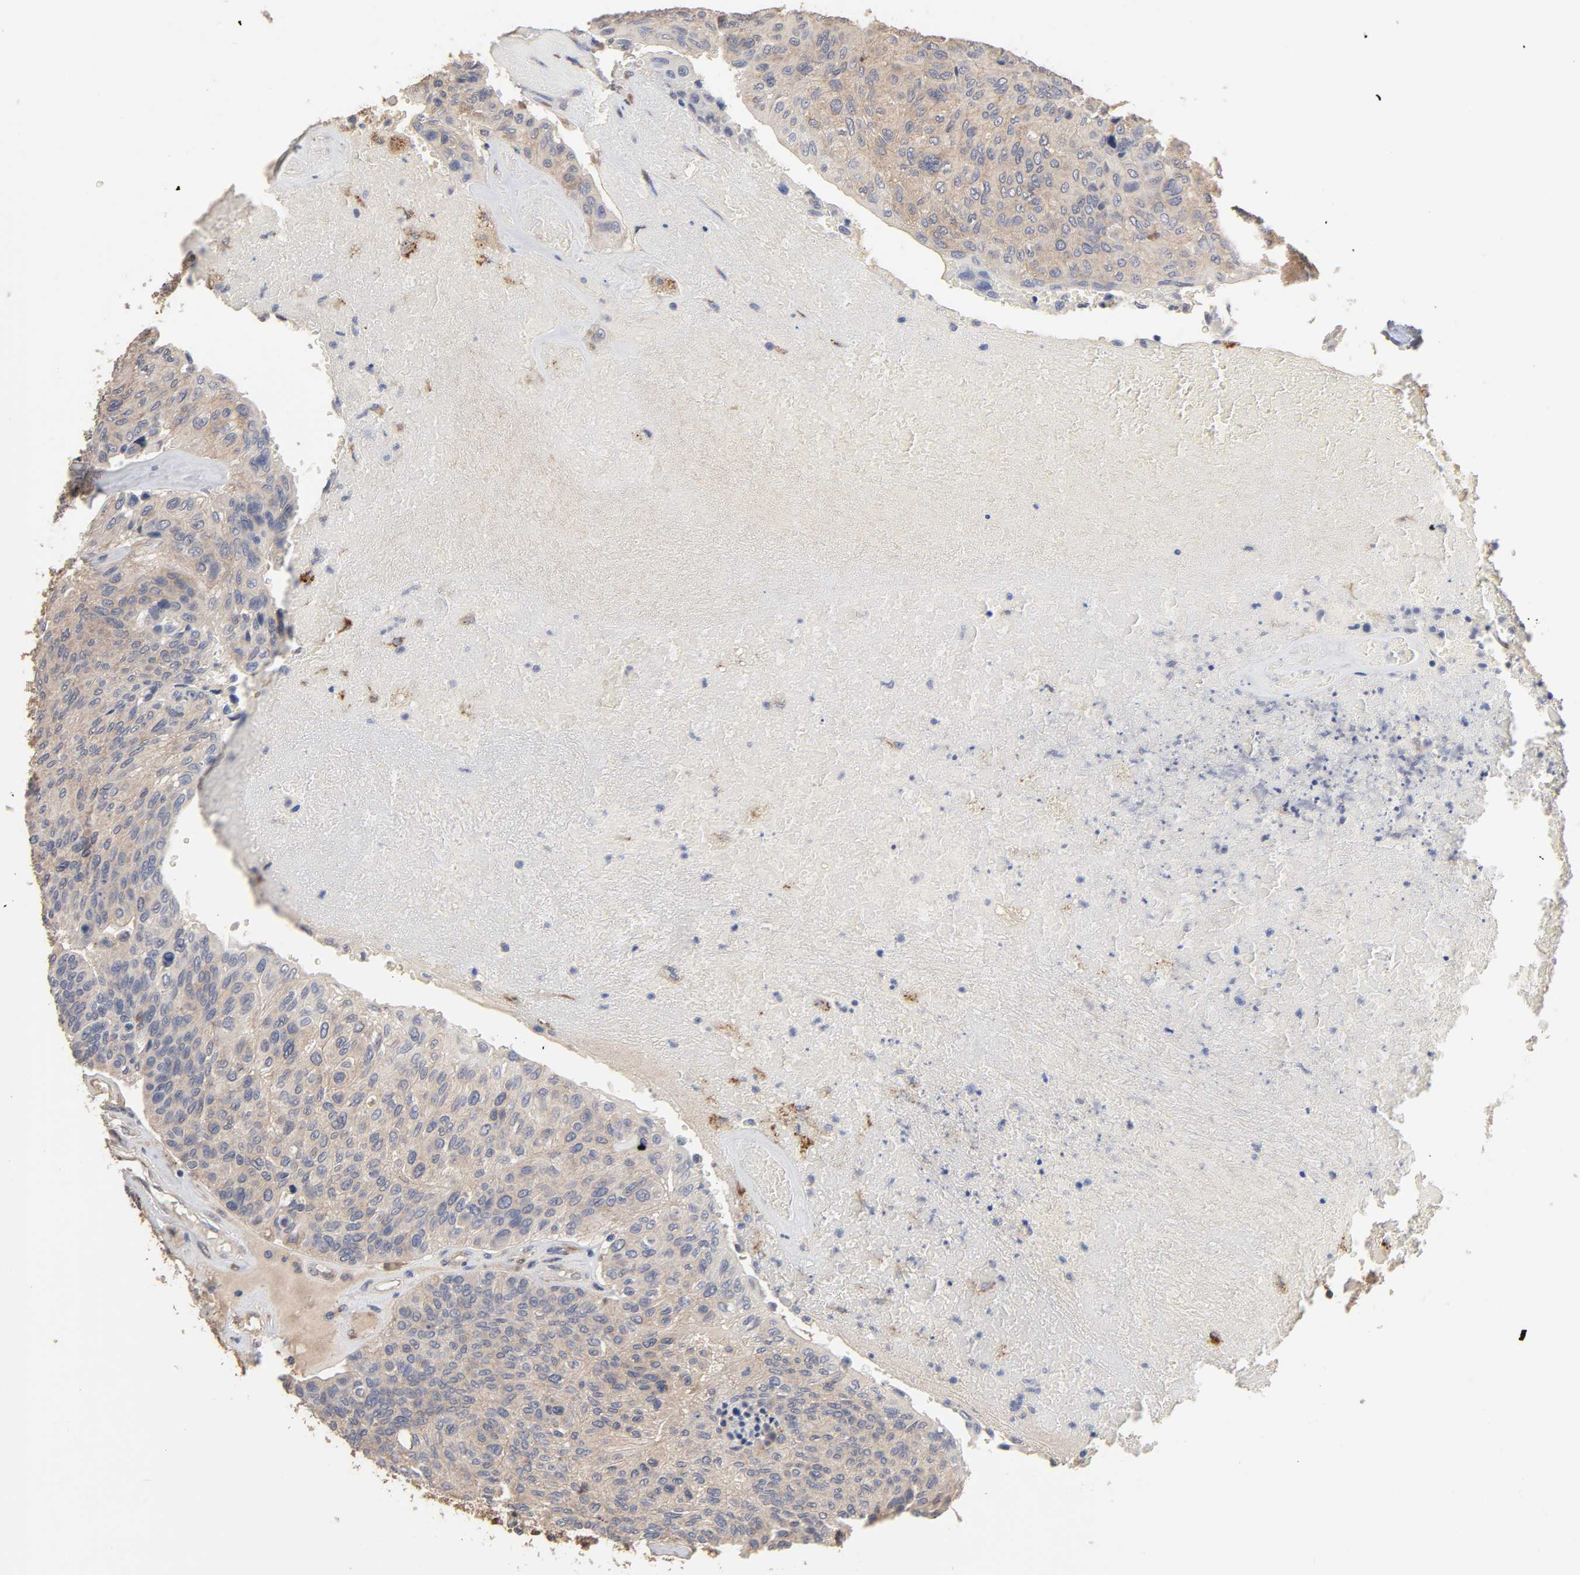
{"staining": {"intensity": "weak", "quantity": ">75%", "location": "cytoplasmic/membranous"}, "tissue": "urothelial cancer", "cell_type": "Tumor cells", "image_type": "cancer", "snomed": [{"axis": "morphology", "description": "Urothelial carcinoma, High grade"}, {"axis": "topography", "description": "Urinary bladder"}], "caption": "A photomicrograph showing weak cytoplasmic/membranous staining in approximately >75% of tumor cells in high-grade urothelial carcinoma, as visualized by brown immunohistochemical staining.", "gene": "EIF4G2", "patient": {"sex": "male", "age": 66}}